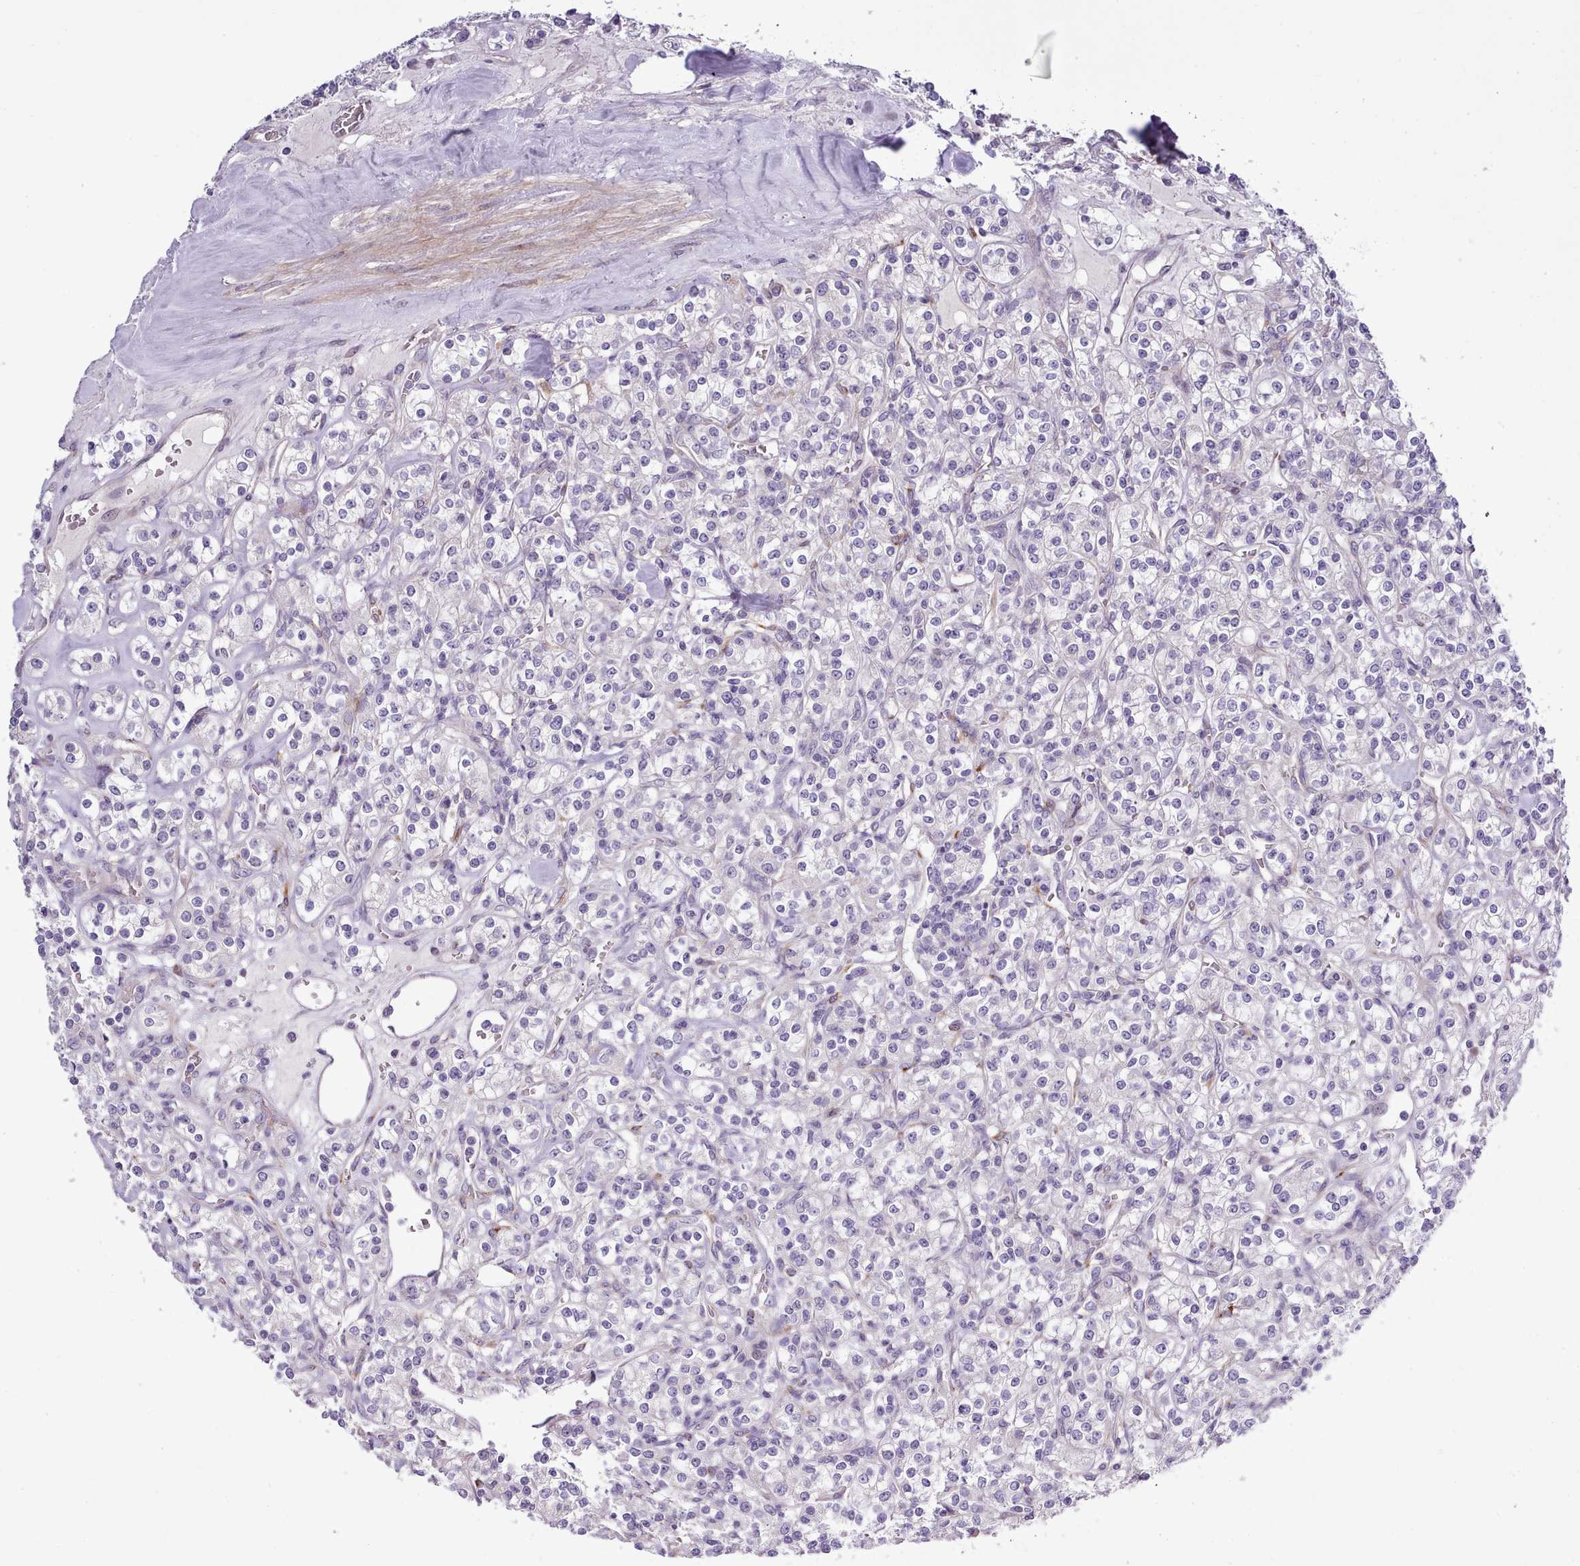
{"staining": {"intensity": "negative", "quantity": "none", "location": "none"}, "tissue": "renal cancer", "cell_type": "Tumor cells", "image_type": "cancer", "snomed": [{"axis": "morphology", "description": "Adenocarcinoma, NOS"}, {"axis": "topography", "description": "Kidney"}], "caption": "This is an IHC micrograph of human renal adenocarcinoma. There is no staining in tumor cells.", "gene": "SETX", "patient": {"sex": "male", "age": 77}}